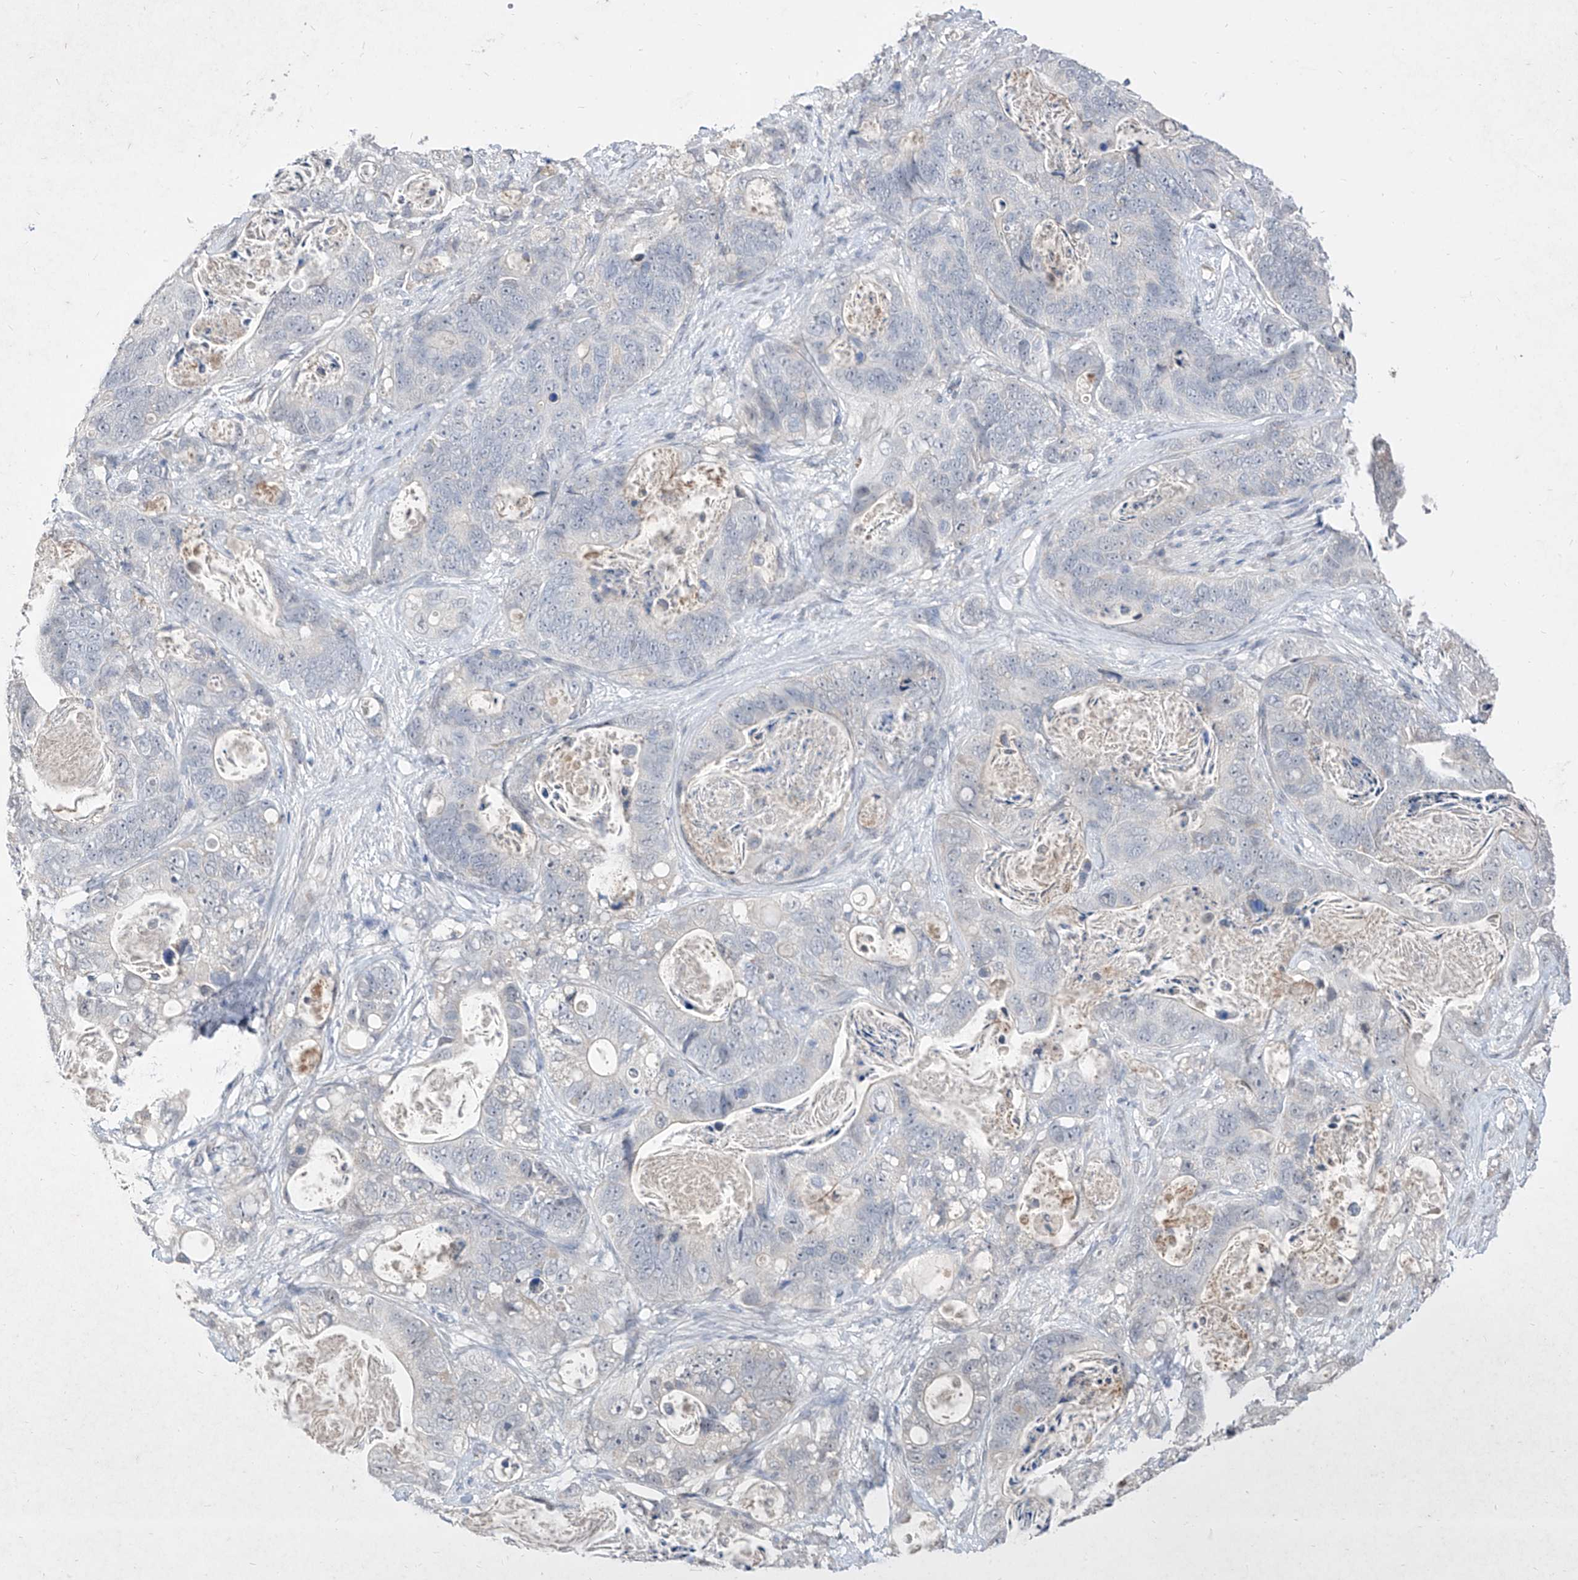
{"staining": {"intensity": "negative", "quantity": "none", "location": "none"}, "tissue": "stomach cancer", "cell_type": "Tumor cells", "image_type": "cancer", "snomed": [{"axis": "morphology", "description": "Normal tissue, NOS"}, {"axis": "morphology", "description": "Adenocarcinoma, NOS"}, {"axis": "topography", "description": "Stomach"}], "caption": "Human stomach cancer stained for a protein using immunohistochemistry (IHC) reveals no positivity in tumor cells.", "gene": "C4A", "patient": {"sex": "female", "age": 89}}